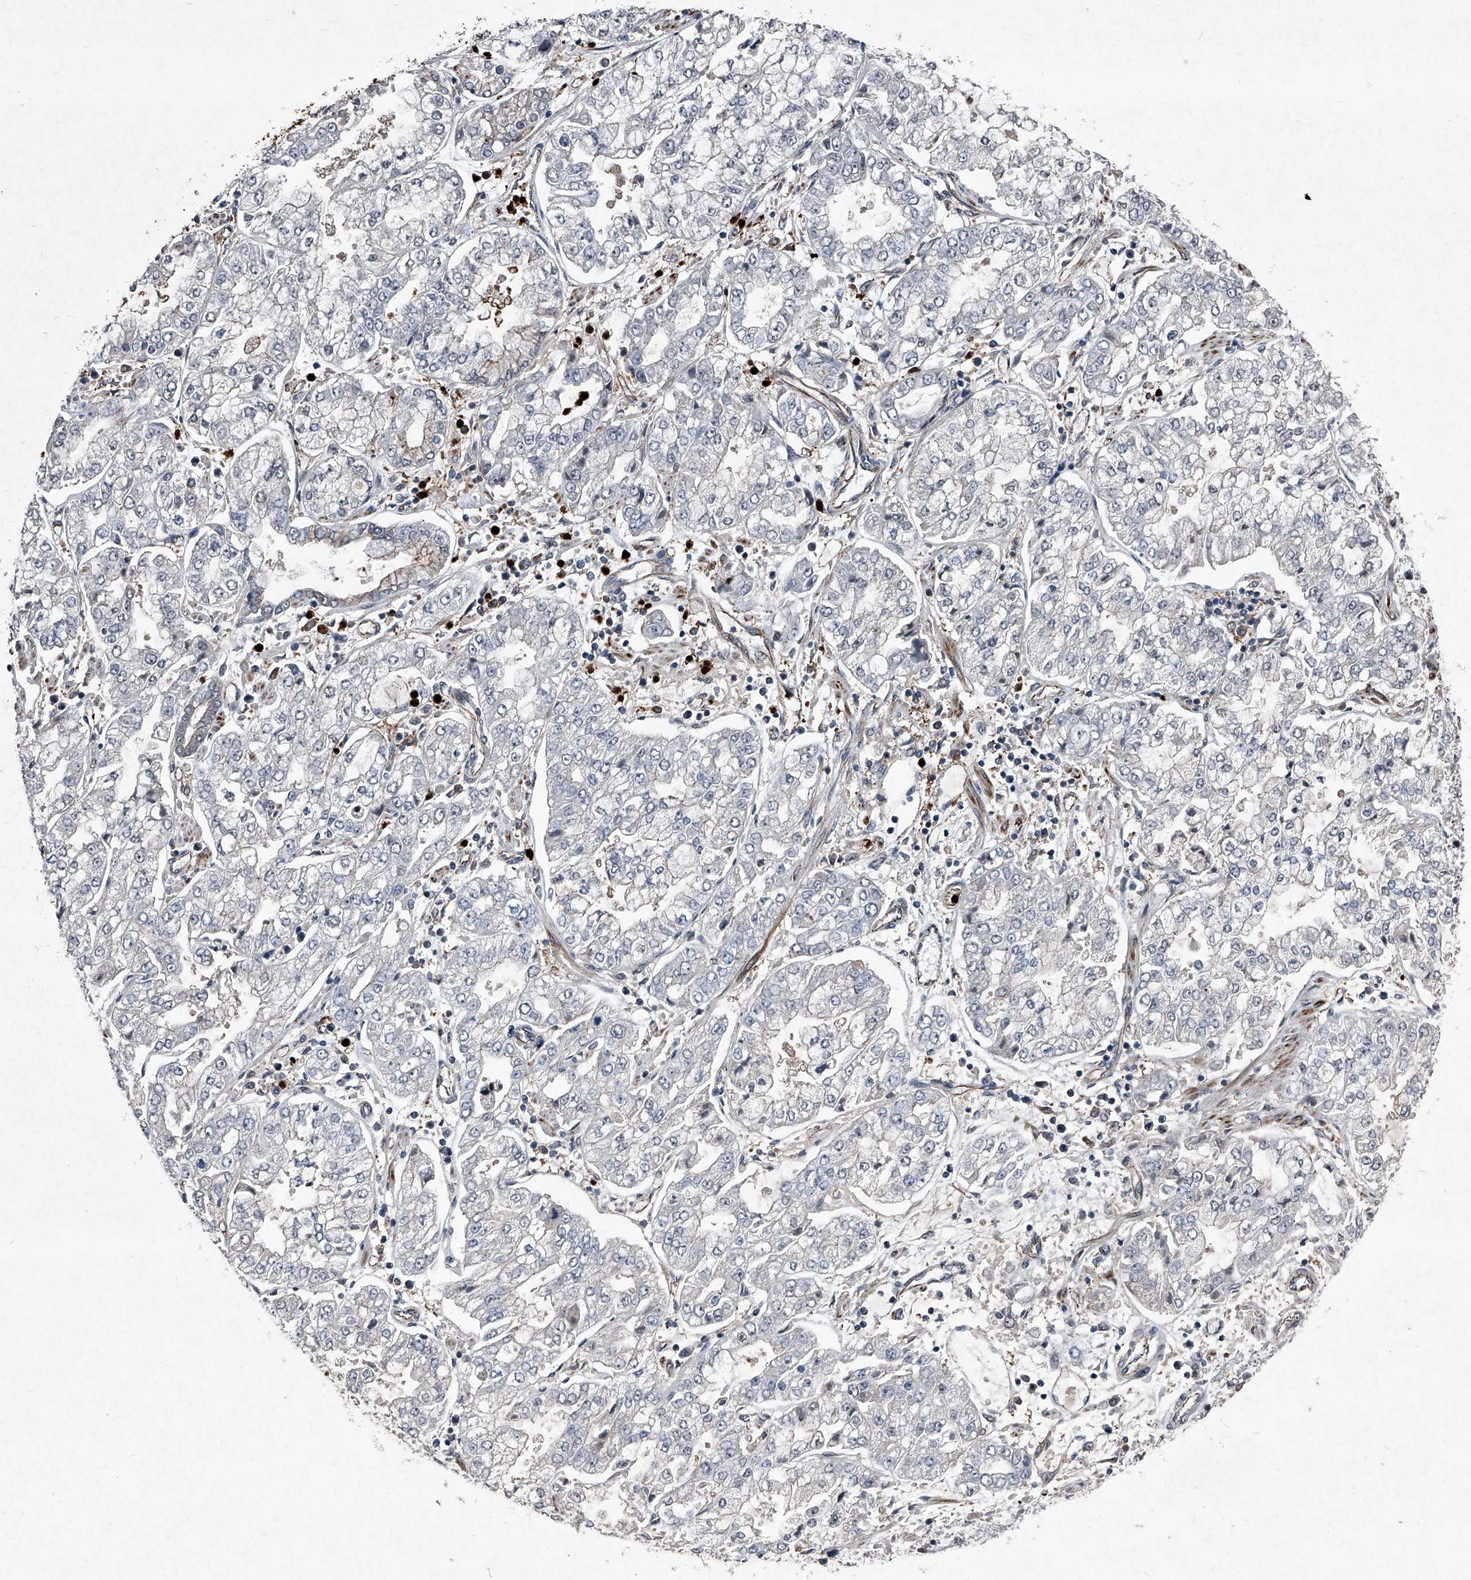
{"staining": {"intensity": "negative", "quantity": "none", "location": "none"}, "tissue": "stomach cancer", "cell_type": "Tumor cells", "image_type": "cancer", "snomed": [{"axis": "morphology", "description": "Adenocarcinoma, NOS"}, {"axis": "topography", "description": "Stomach"}], "caption": "IHC image of adenocarcinoma (stomach) stained for a protein (brown), which displays no staining in tumor cells.", "gene": "MAPKAP1", "patient": {"sex": "male", "age": 76}}